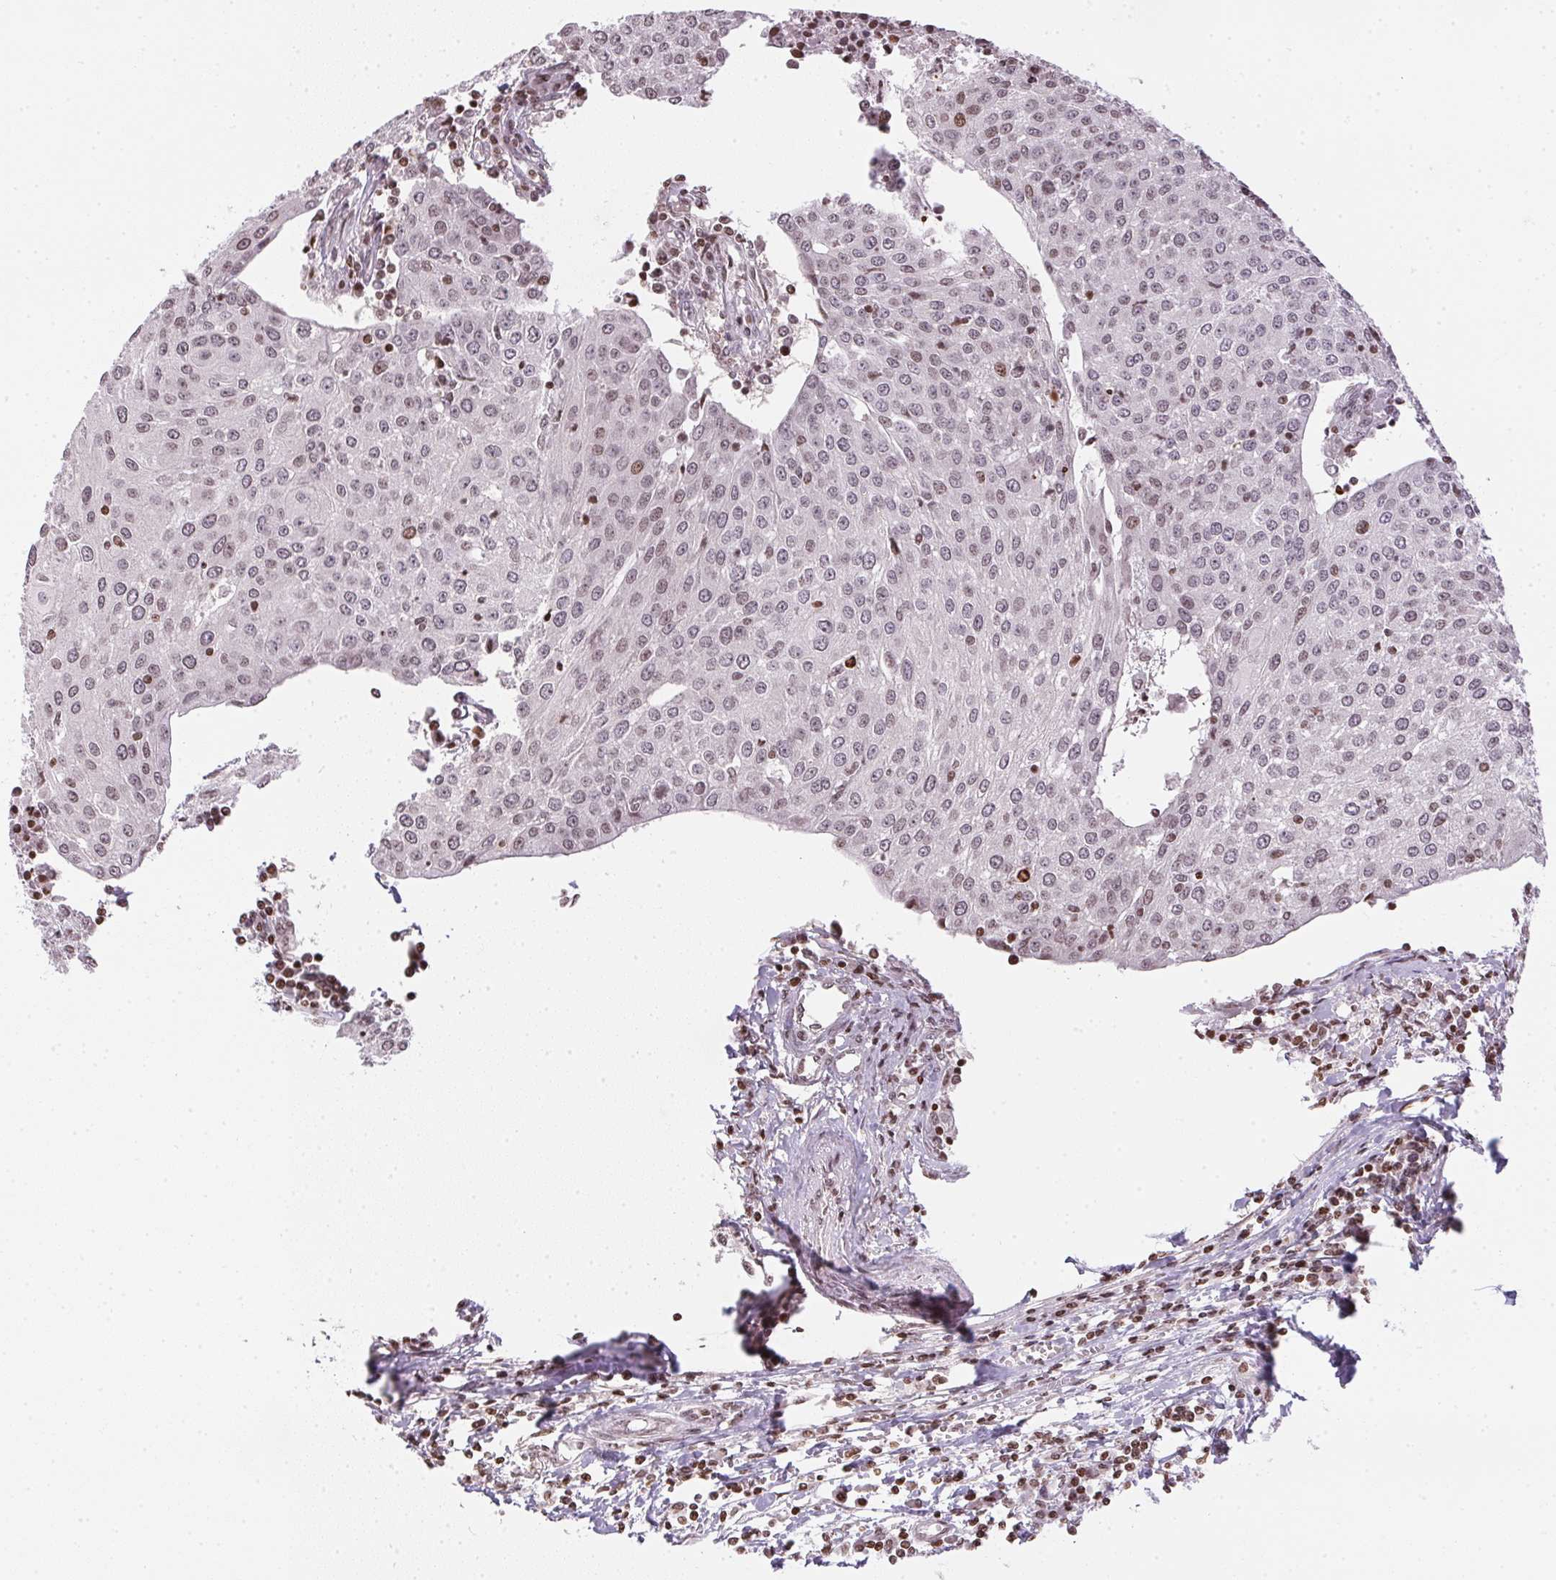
{"staining": {"intensity": "weak", "quantity": "<25%", "location": "nuclear"}, "tissue": "urothelial cancer", "cell_type": "Tumor cells", "image_type": "cancer", "snomed": [{"axis": "morphology", "description": "Urothelial carcinoma, High grade"}, {"axis": "topography", "description": "Urinary bladder"}], "caption": "This is an immunohistochemistry (IHC) micrograph of high-grade urothelial carcinoma. There is no expression in tumor cells.", "gene": "RNF181", "patient": {"sex": "female", "age": 85}}